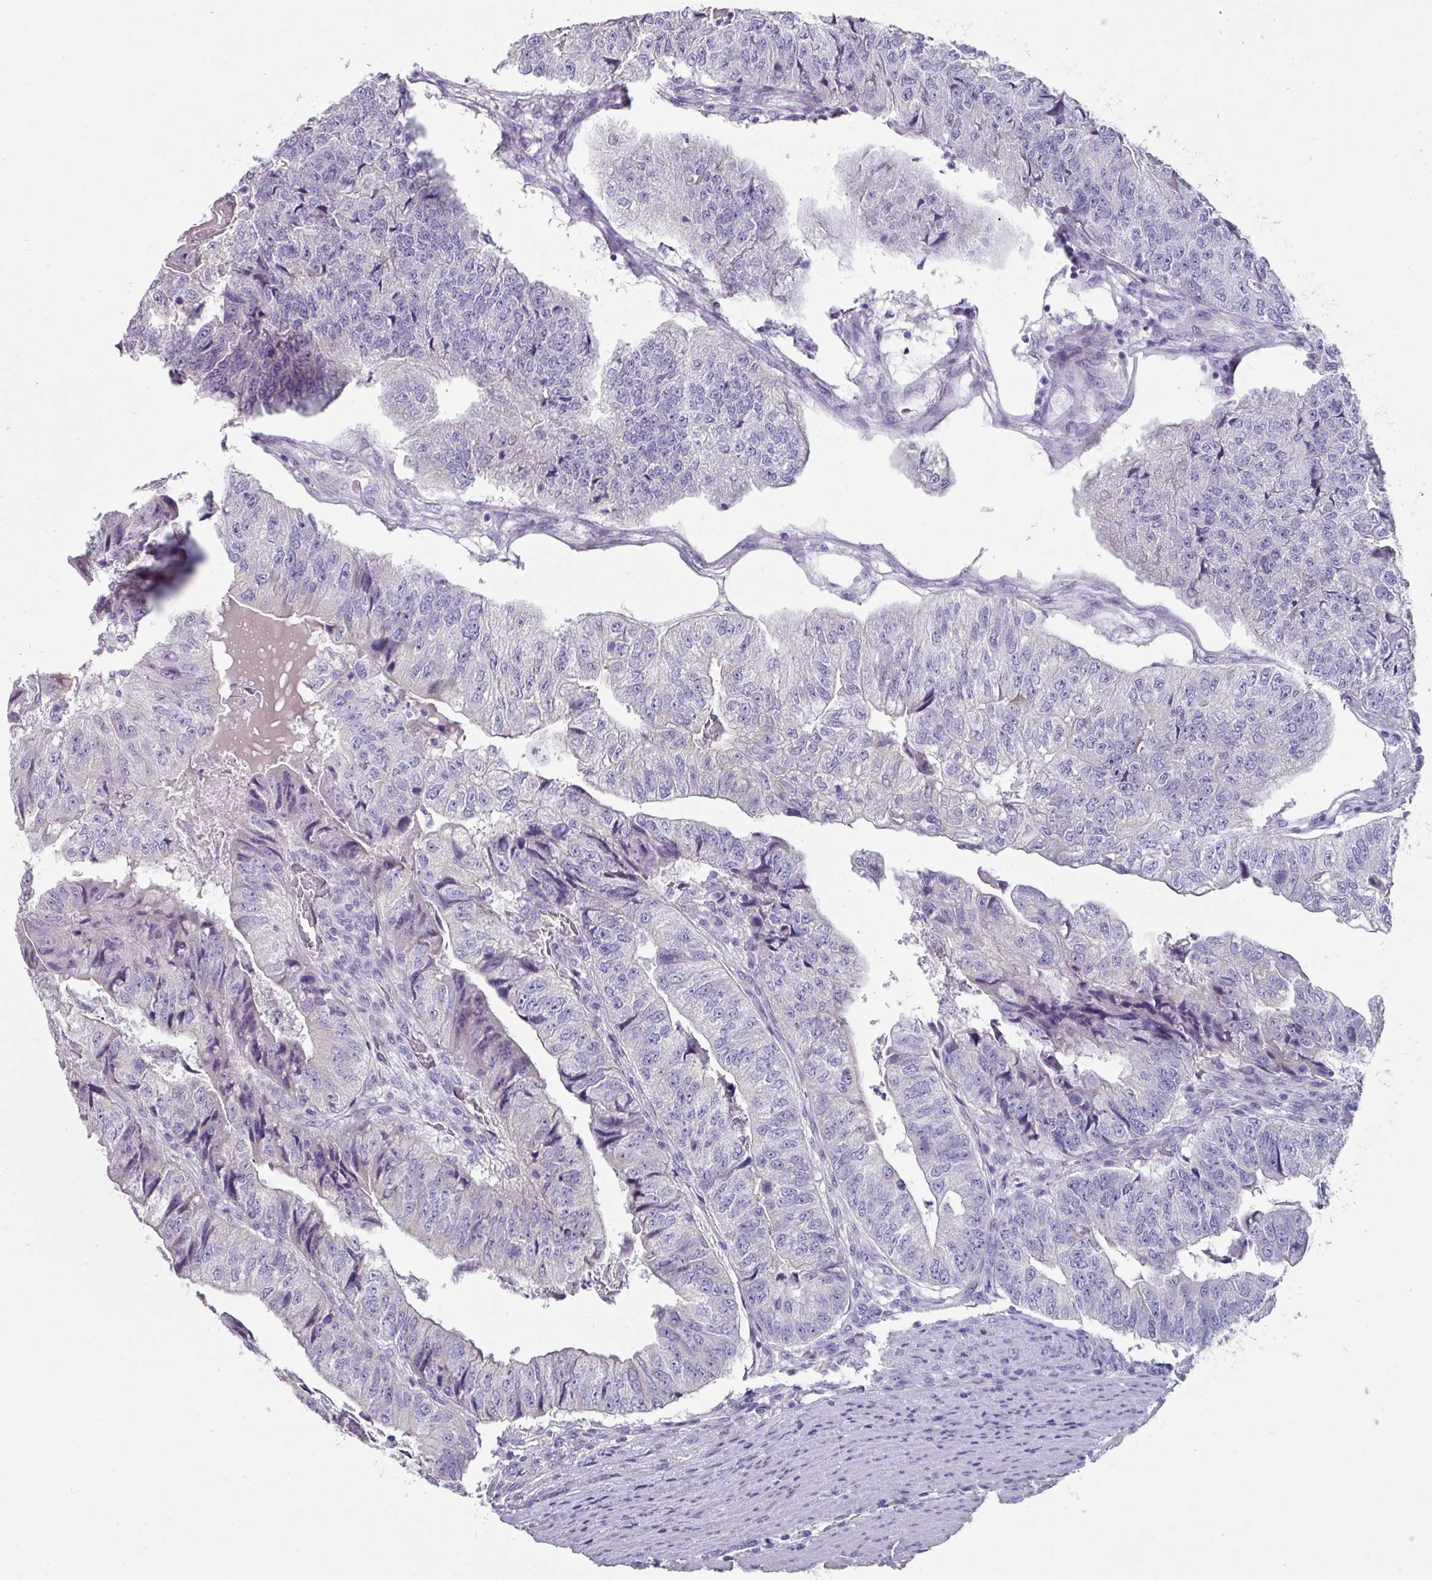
{"staining": {"intensity": "negative", "quantity": "none", "location": "none"}, "tissue": "colorectal cancer", "cell_type": "Tumor cells", "image_type": "cancer", "snomed": [{"axis": "morphology", "description": "Adenocarcinoma, NOS"}, {"axis": "topography", "description": "Colon"}], "caption": "This is an immunohistochemistry (IHC) image of colorectal cancer (adenocarcinoma). There is no staining in tumor cells.", "gene": "DEFB115", "patient": {"sex": "female", "age": 67}}